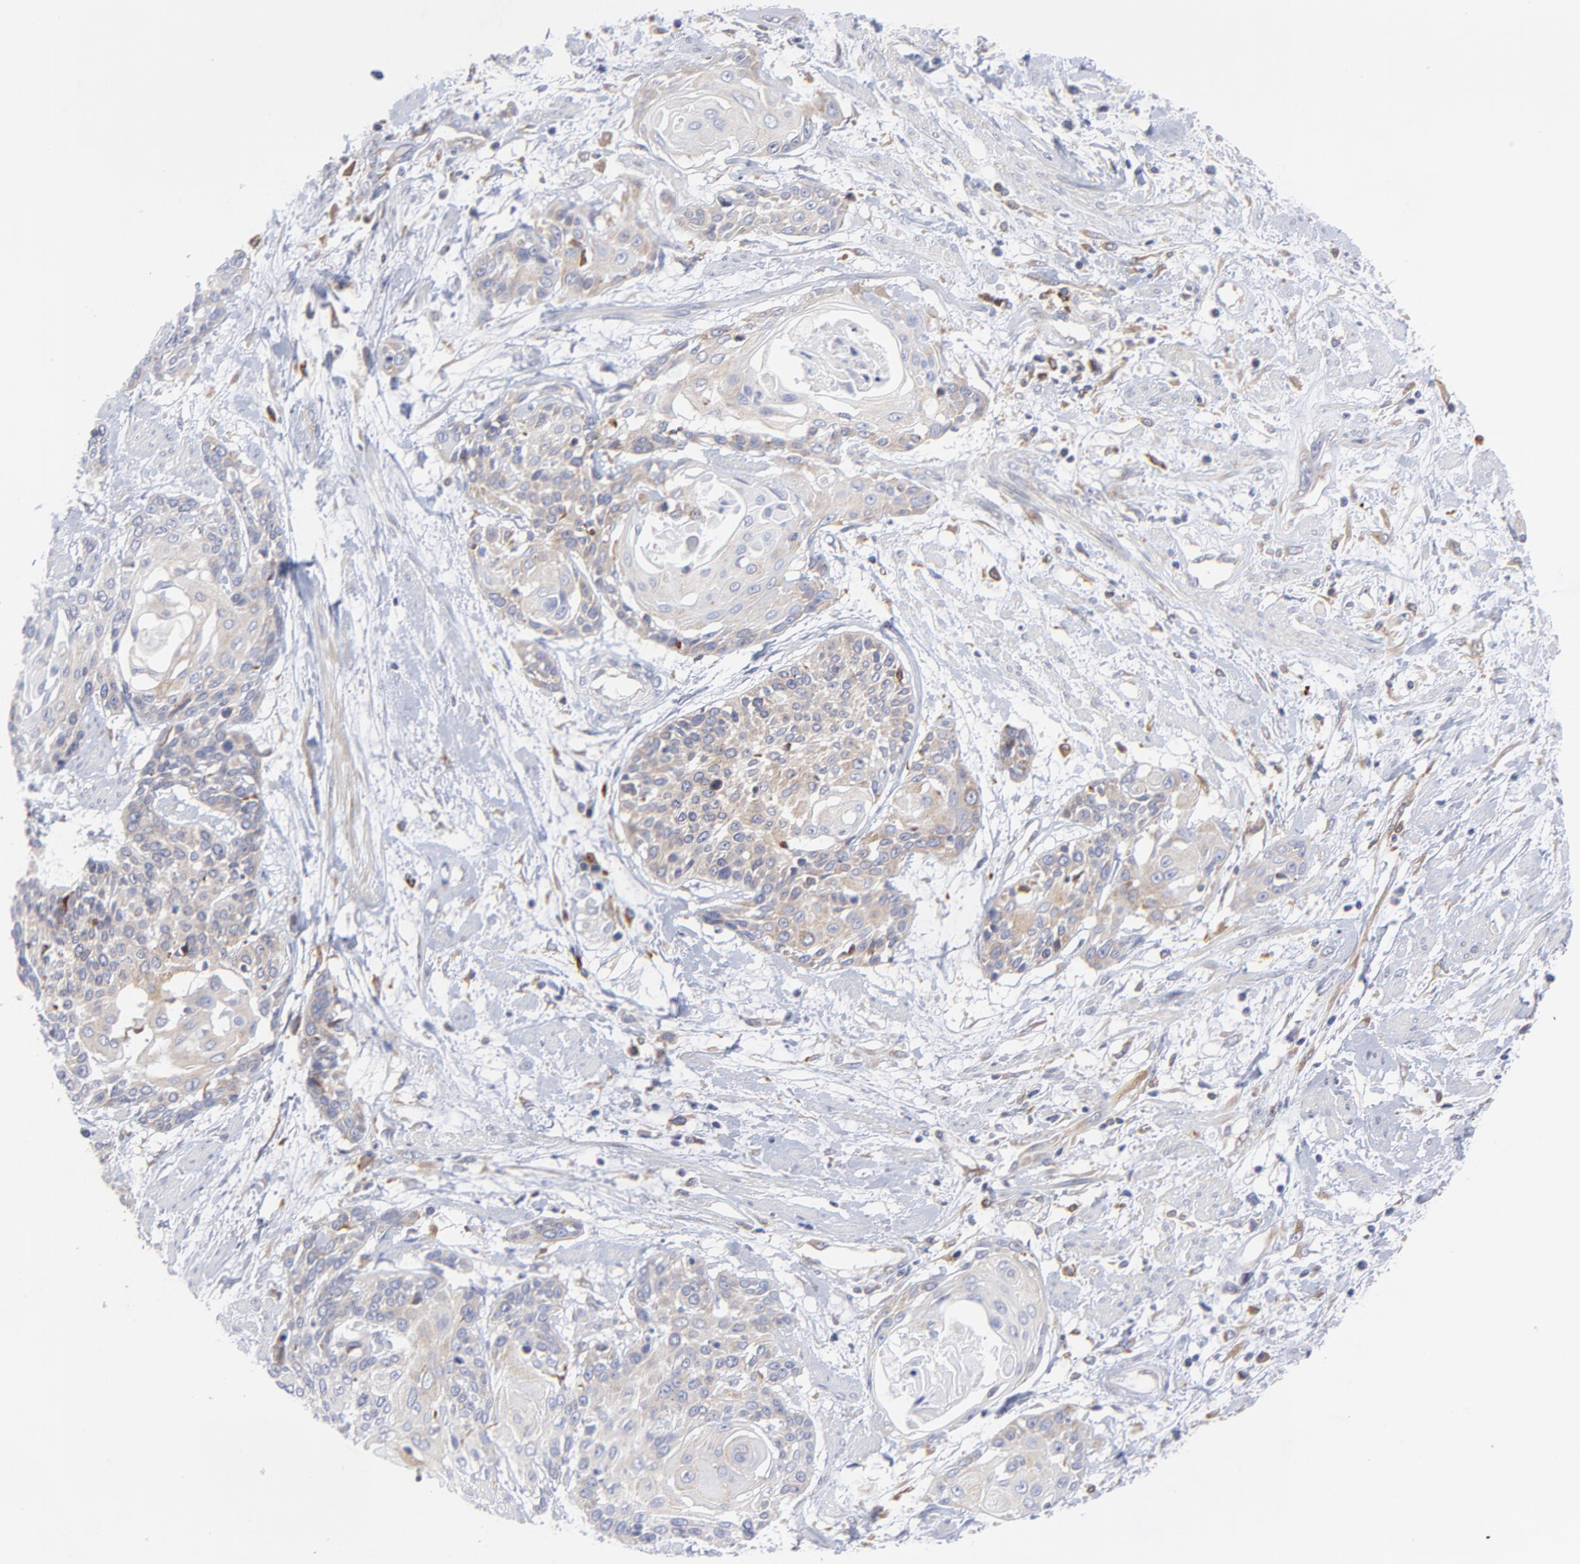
{"staining": {"intensity": "weak", "quantity": "25%-75%", "location": "cytoplasmic/membranous"}, "tissue": "cervical cancer", "cell_type": "Tumor cells", "image_type": "cancer", "snomed": [{"axis": "morphology", "description": "Squamous cell carcinoma, NOS"}, {"axis": "topography", "description": "Cervix"}], "caption": "Immunohistochemical staining of human cervical squamous cell carcinoma shows weak cytoplasmic/membranous protein expression in about 25%-75% of tumor cells.", "gene": "MOSPD2", "patient": {"sex": "female", "age": 57}}